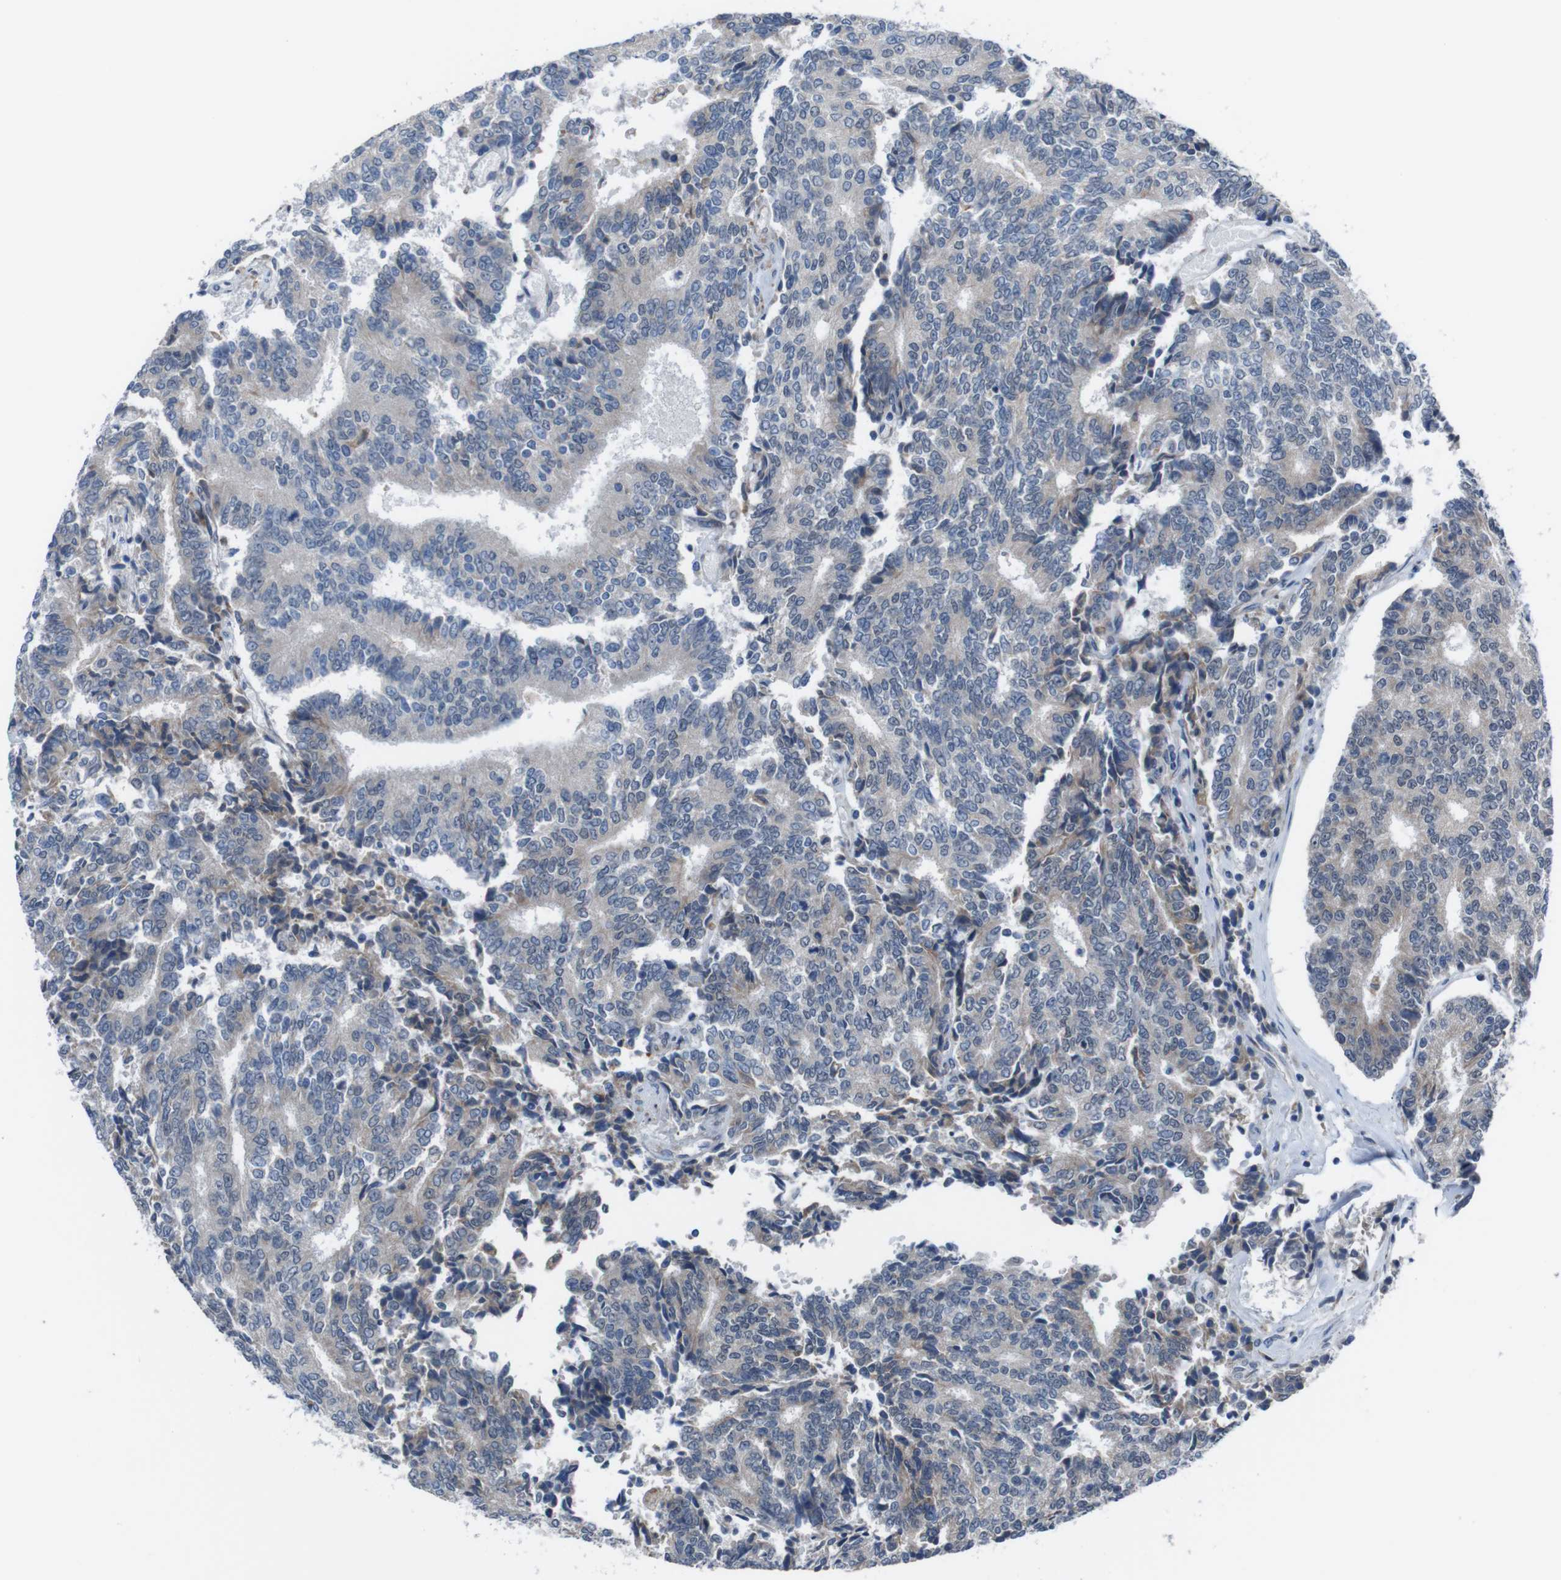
{"staining": {"intensity": "weak", "quantity": "<25%", "location": "cytoplasmic/membranous"}, "tissue": "prostate cancer", "cell_type": "Tumor cells", "image_type": "cancer", "snomed": [{"axis": "morphology", "description": "Normal tissue, NOS"}, {"axis": "morphology", "description": "Adenocarcinoma, High grade"}, {"axis": "topography", "description": "Prostate"}, {"axis": "topography", "description": "Seminal veicle"}], "caption": "Adenocarcinoma (high-grade) (prostate) was stained to show a protein in brown. There is no significant positivity in tumor cells.", "gene": "CDH22", "patient": {"sex": "male", "age": 55}}